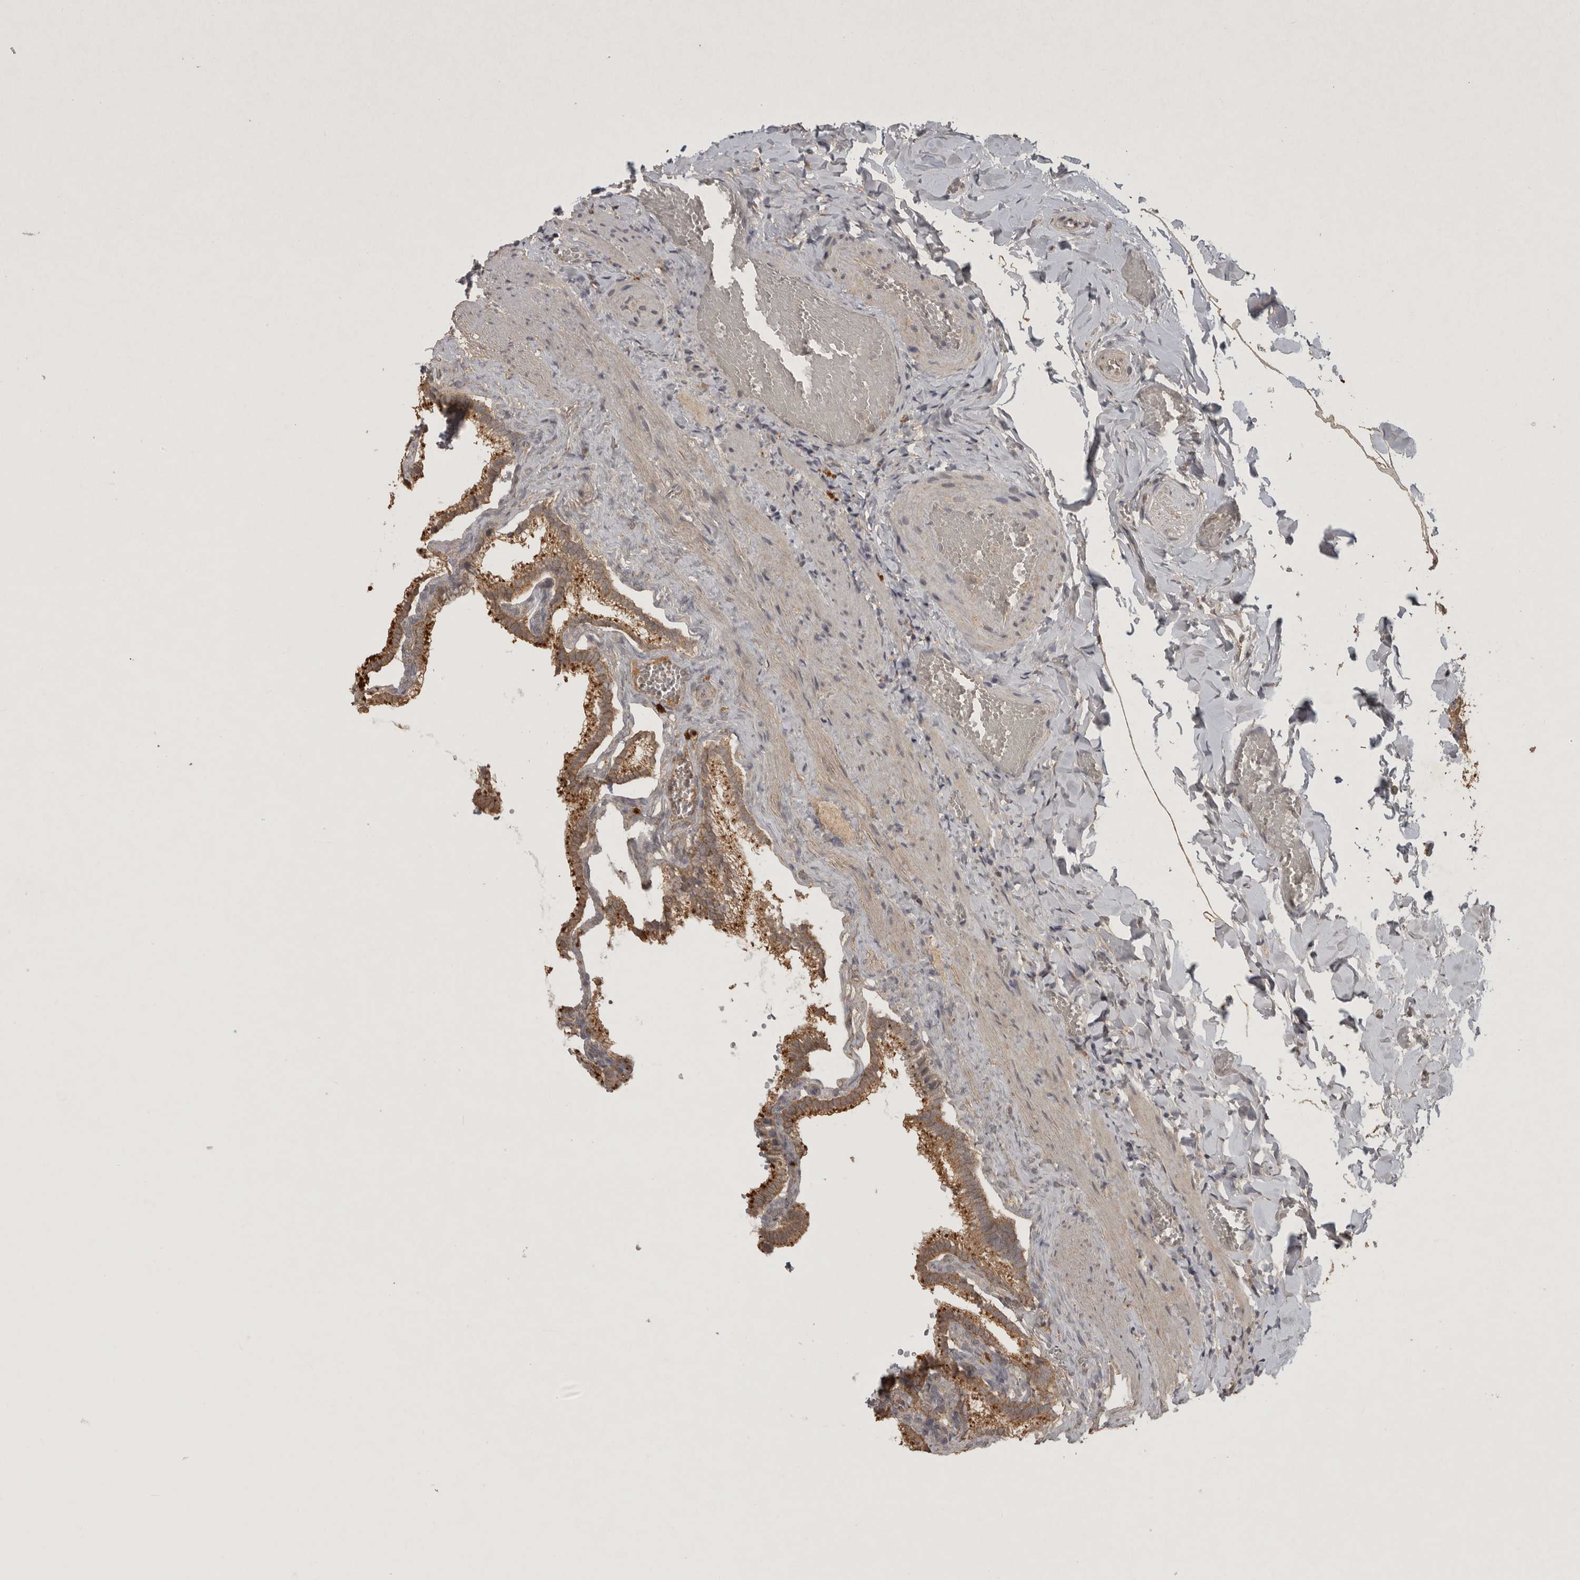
{"staining": {"intensity": "moderate", "quantity": ">75%", "location": "cytoplasmic/membranous"}, "tissue": "gallbladder", "cell_type": "Glandular cells", "image_type": "normal", "snomed": [{"axis": "morphology", "description": "Normal tissue, NOS"}, {"axis": "topography", "description": "Gallbladder"}], "caption": "Benign gallbladder demonstrates moderate cytoplasmic/membranous positivity in about >75% of glandular cells.", "gene": "ADAMTS4", "patient": {"sex": "male", "age": 38}}